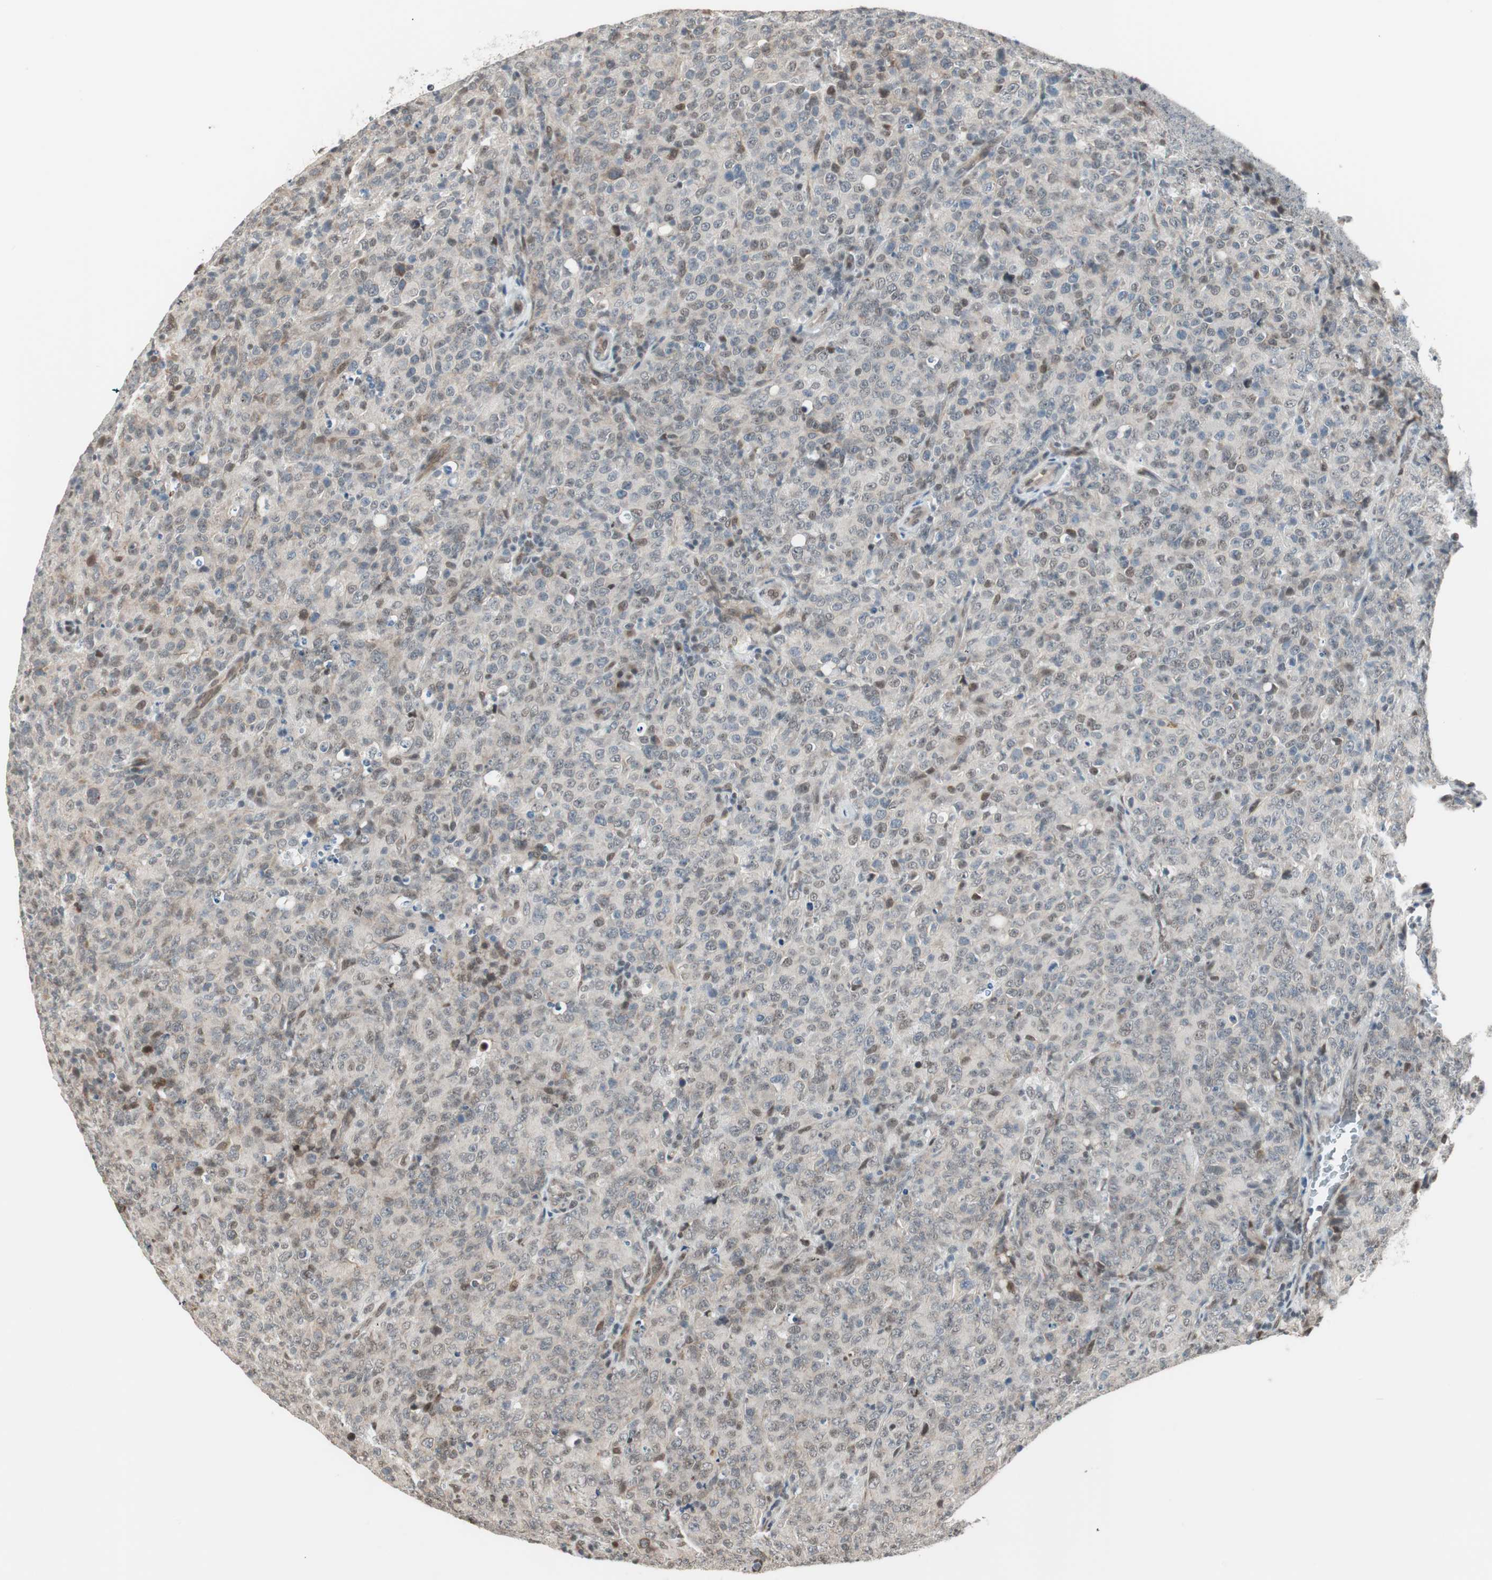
{"staining": {"intensity": "weak", "quantity": "25%-75%", "location": "nuclear"}, "tissue": "lymphoma", "cell_type": "Tumor cells", "image_type": "cancer", "snomed": [{"axis": "morphology", "description": "Malignant lymphoma, non-Hodgkin's type, High grade"}, {"axis": "topography", "description": "Tonsil"}], "caption": "Lymphoma stained with DAB (3,3'-diaminobenzidine) immunohistochemistry (IHC) displays low levels of weak nuclear expression in about 25%-75% of tumor cells. (DAB (3,3'-diaminobenzidine) IHC, brown staining for protein, blue staining for nuclei).", "gene": "ZBTB17", "patient": {"sex": "female", "age": 36}}